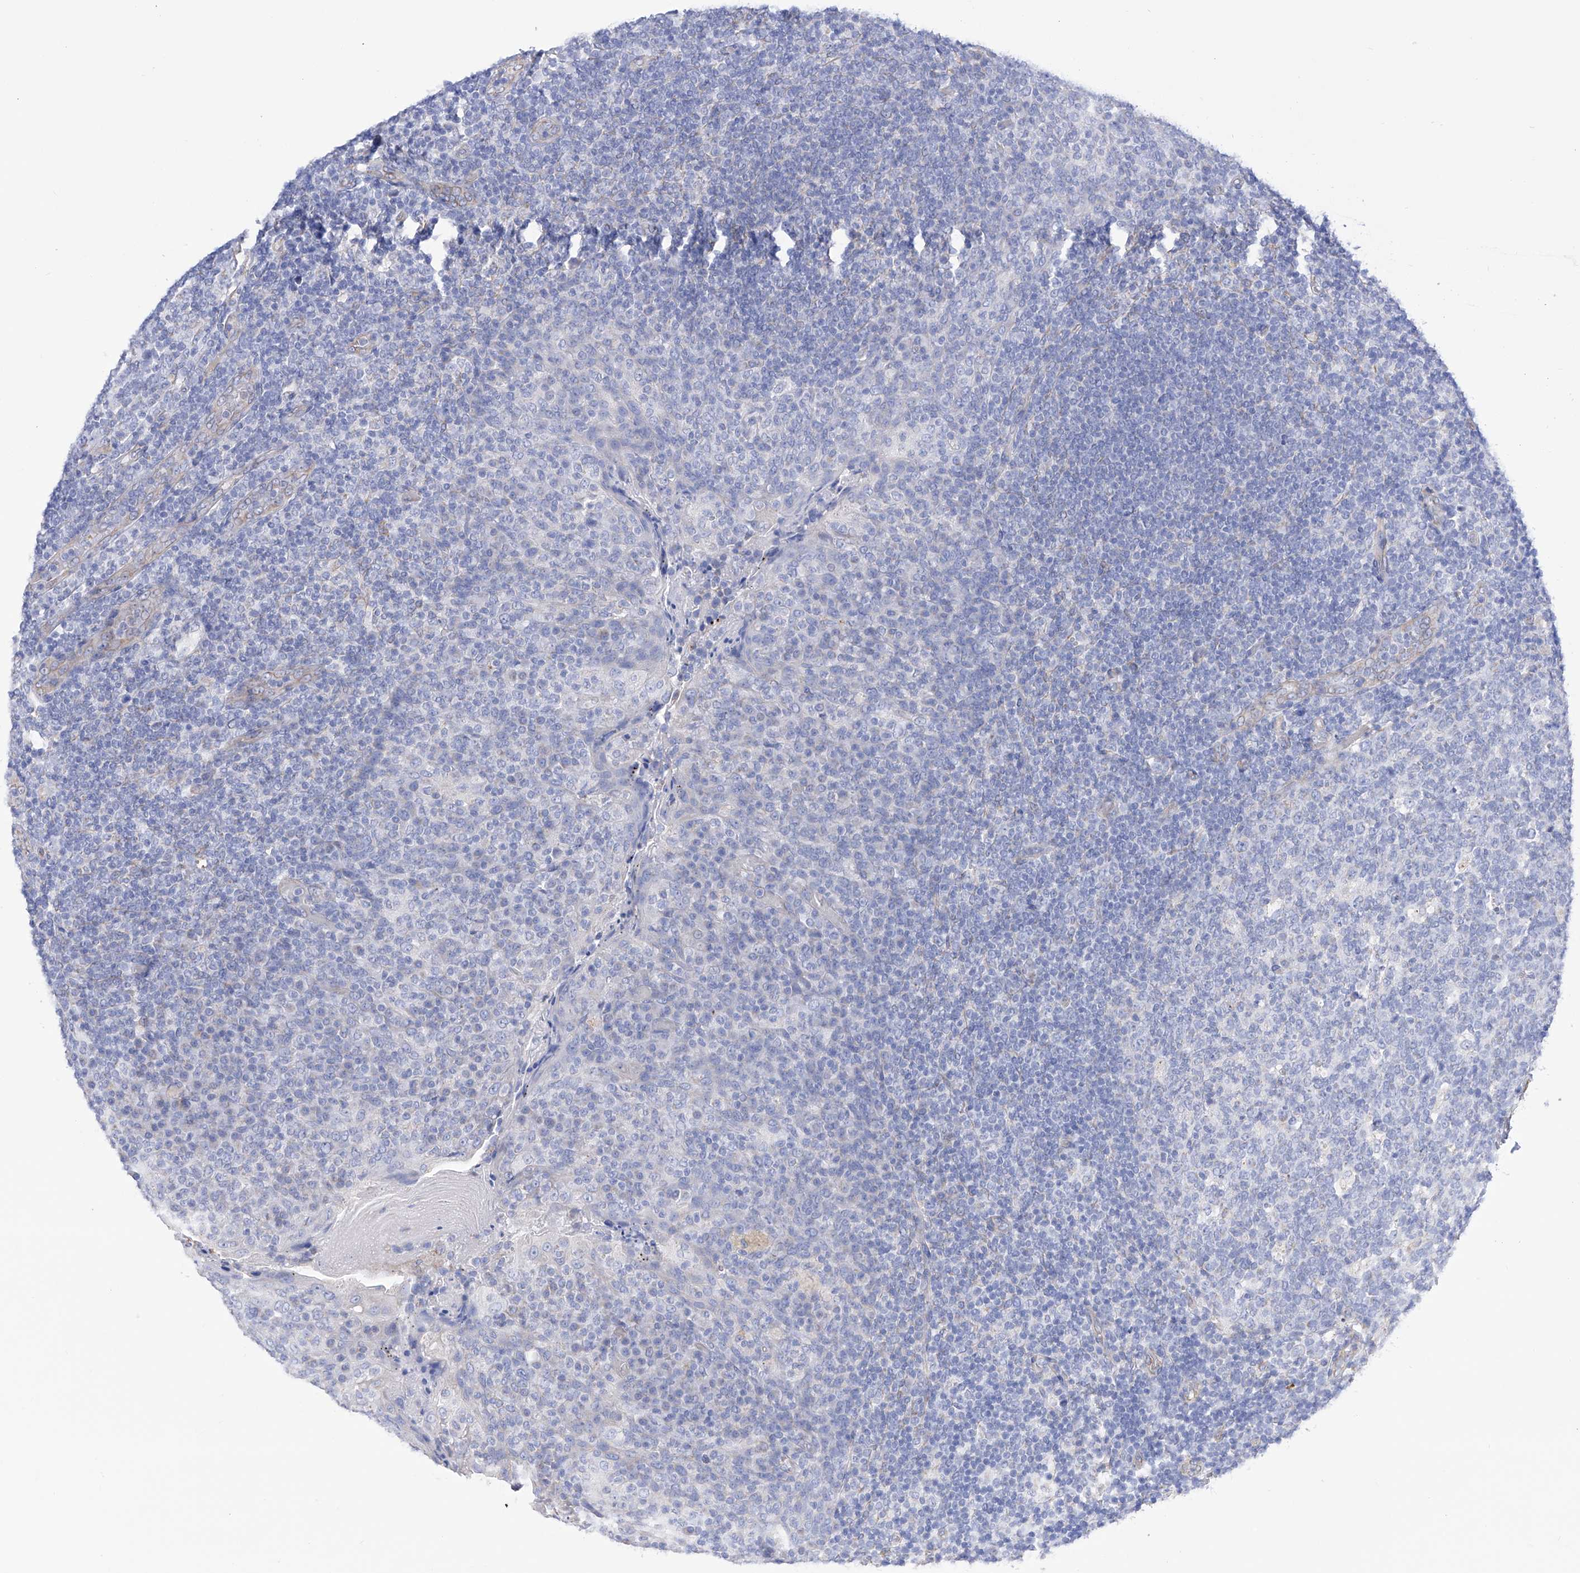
{"staining": {"intensity": "negative", "quantity": "none", "location": "none"}, "tissue": "tonsil", "cell_type": "Germinal center cells", "image_type": "normal", "snomed": [{"axis": "morphology", "description": "Normal tissue, NOS"}, {"axis": "topography", "description": "Tonsil"}], "caption": "An IHC micrograph of unremarkable tonsil is shown. There is no staining in germinal center cells of tonsil.", "gene": "FLG", "patient": {"sex": "female", "age": 19}}